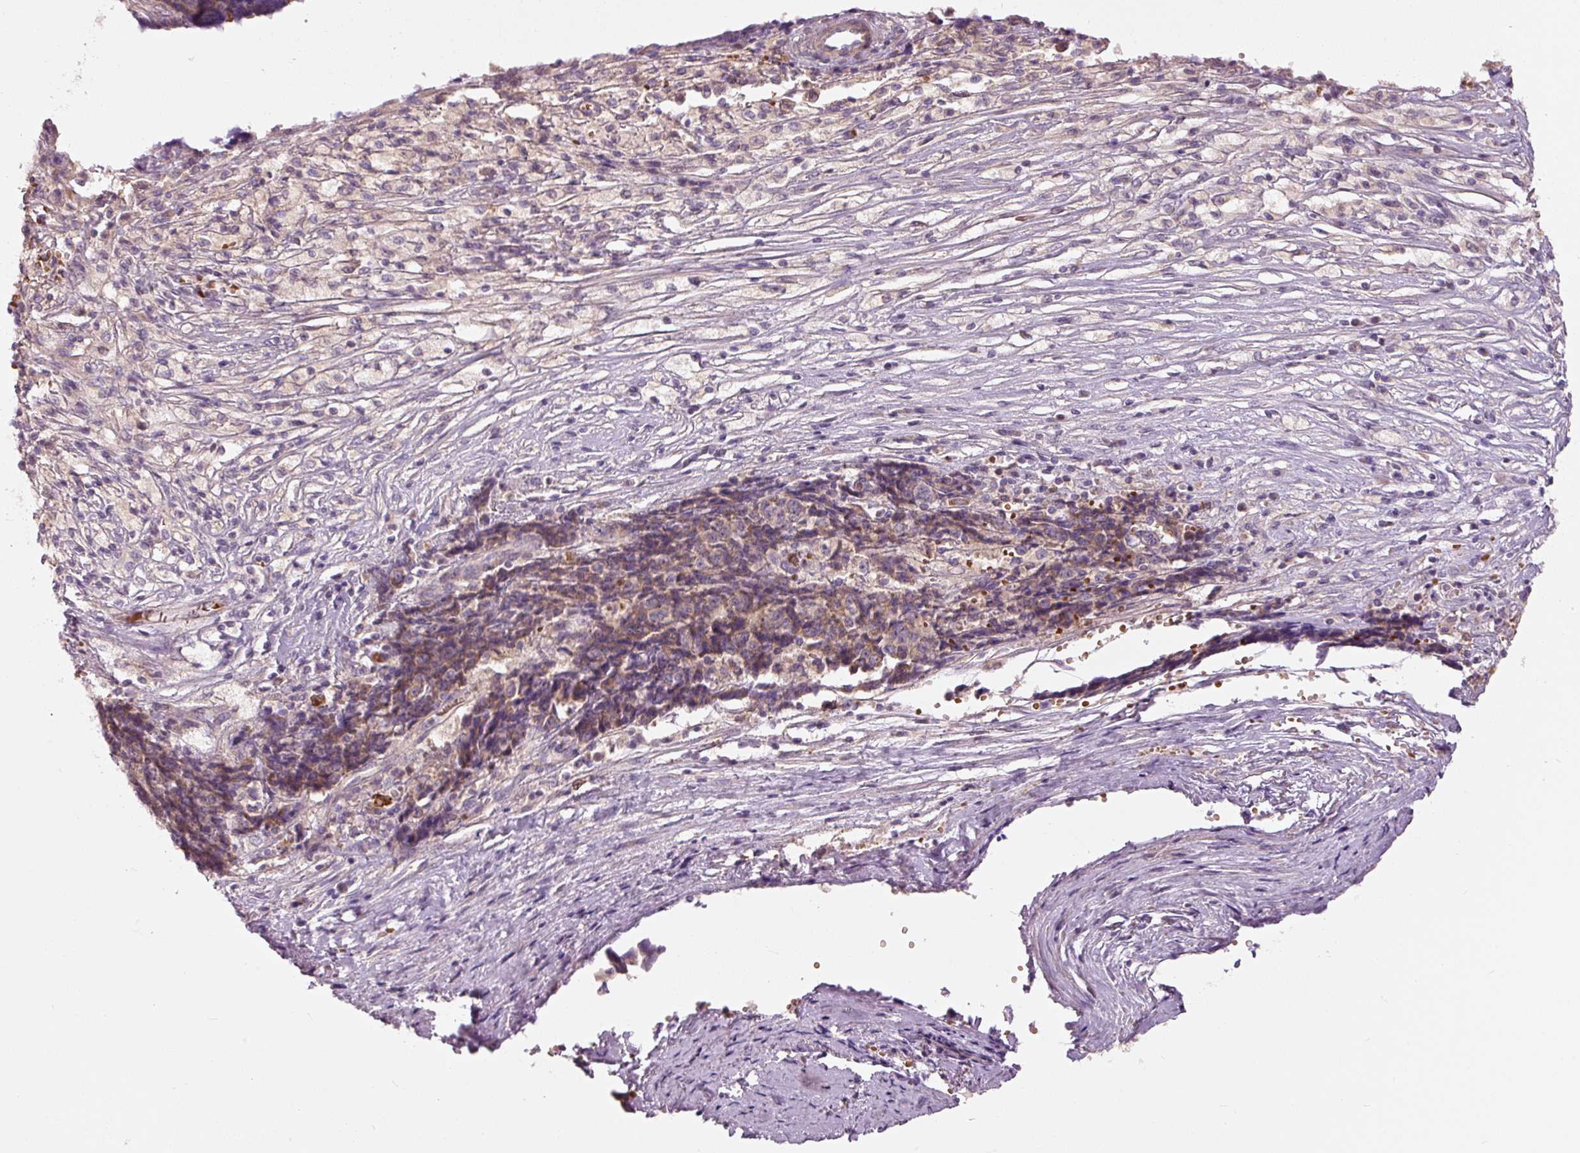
{"staining": {"intensity": "weak", "quantity": "<25%", "location": "cytoplasmic/membranous"}, "tissue": "ovarian cancer", "cell_type": "Tumor cells", "image_type": "cancer", "snomed": [{"axis": "morphology", "description": "Carcinoma, endometroid"}, {"axis": "topography", "description": "Ovary"}], "caption": "Image shows no significant protein expression in tumor cells of ovarian cancer (endometroid carcinoma).", "gene": "KLHL21", "patient": {"sex": "female", "age": 42}}